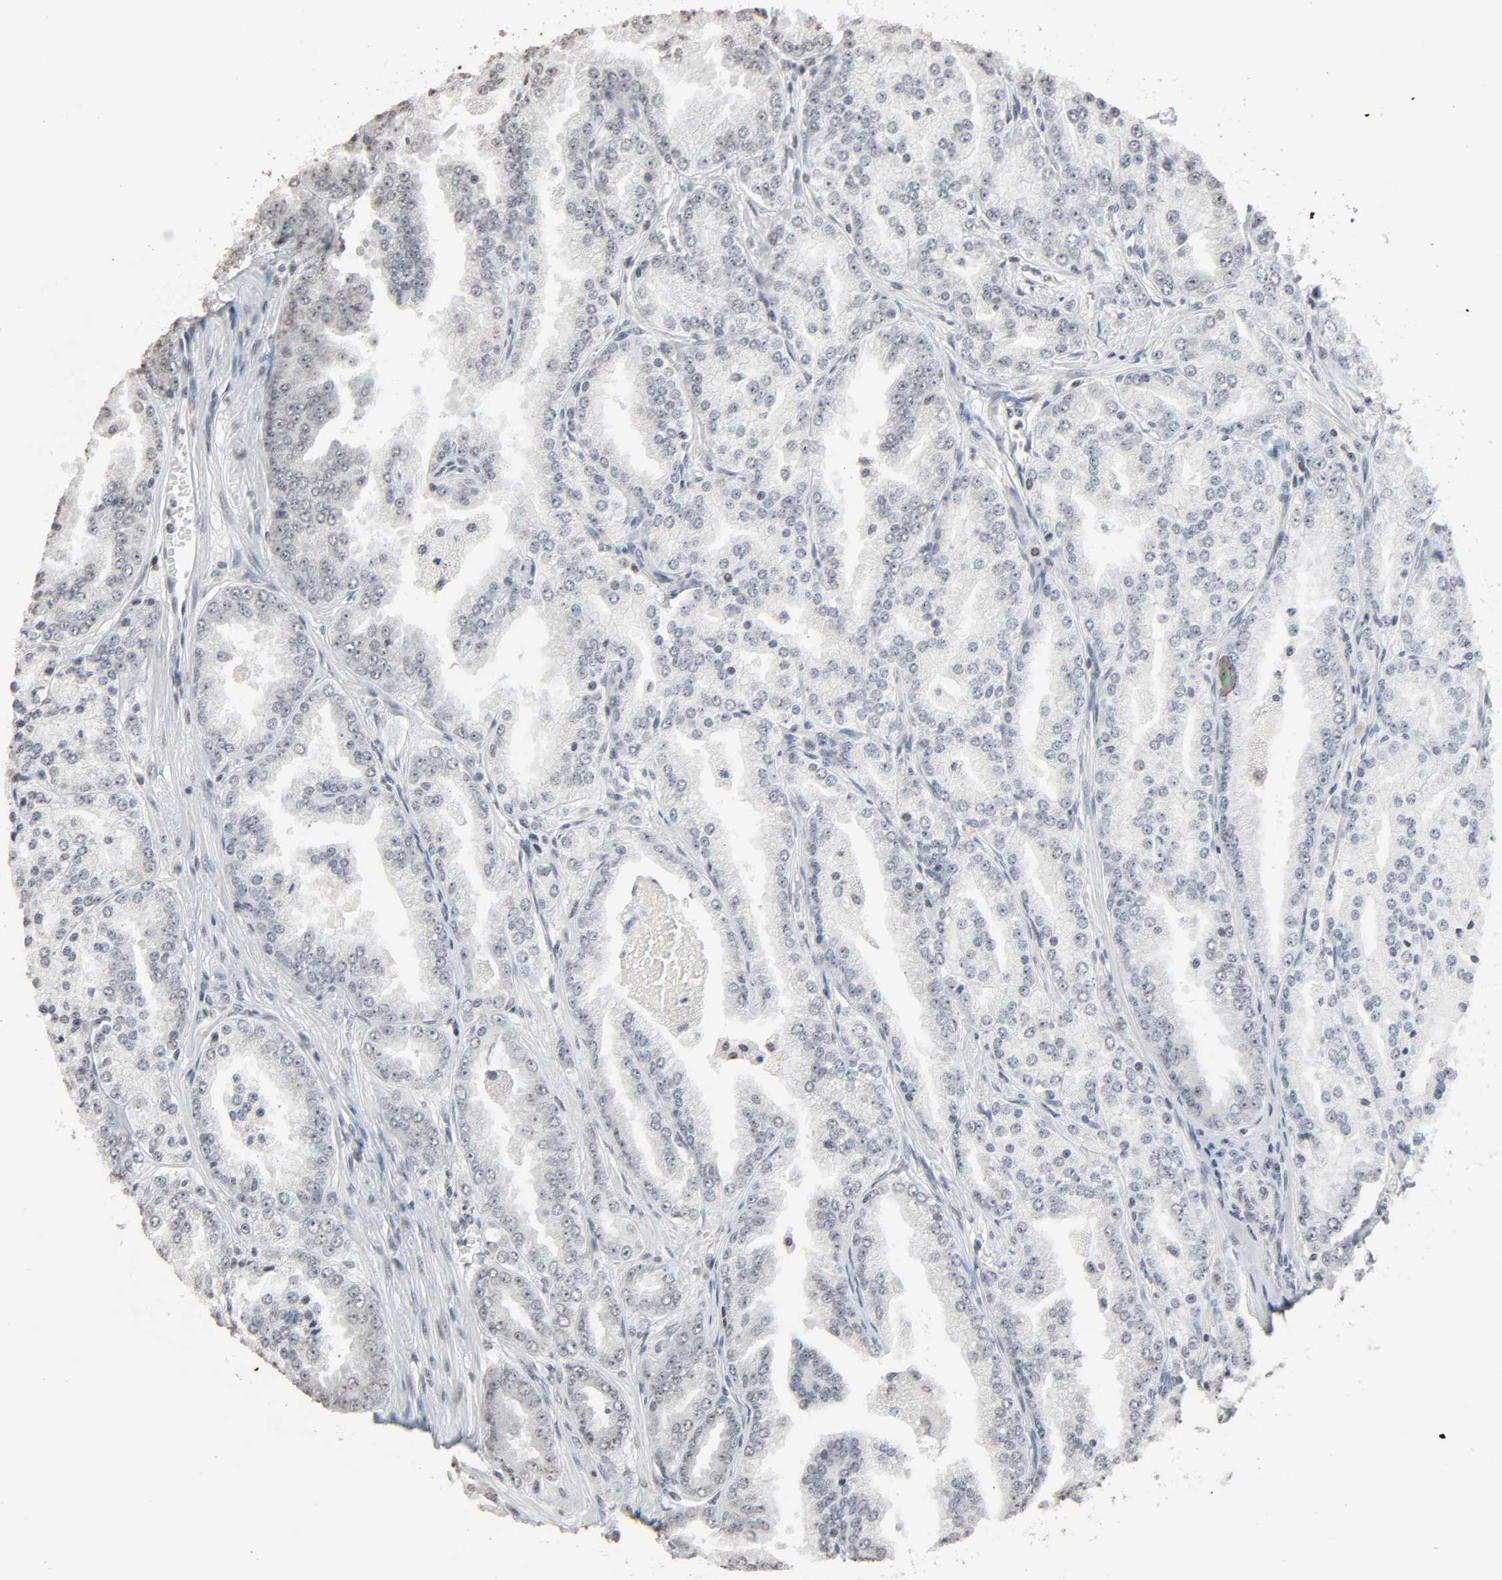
{"staining": {"intensity": "negative", "quantity": "none", "location": "none"}, "tissue": "prostate cancer", "cell_type": "Tumor cells", "image_type": "cancer", "snomed": [{"axis": "morphology", "description": "Adenocarcinoma, High grade"}, {"axis": "topography", "description": "Prostate"}], "caption": "This is an immunohistochemistry (IHC) photomicrograph of prostate cancer (adenocarcinoma (high-grade)). There is no expression in tumor cells.", "gene": "STK4", "patient": {"sex": "male", "age": 61}}